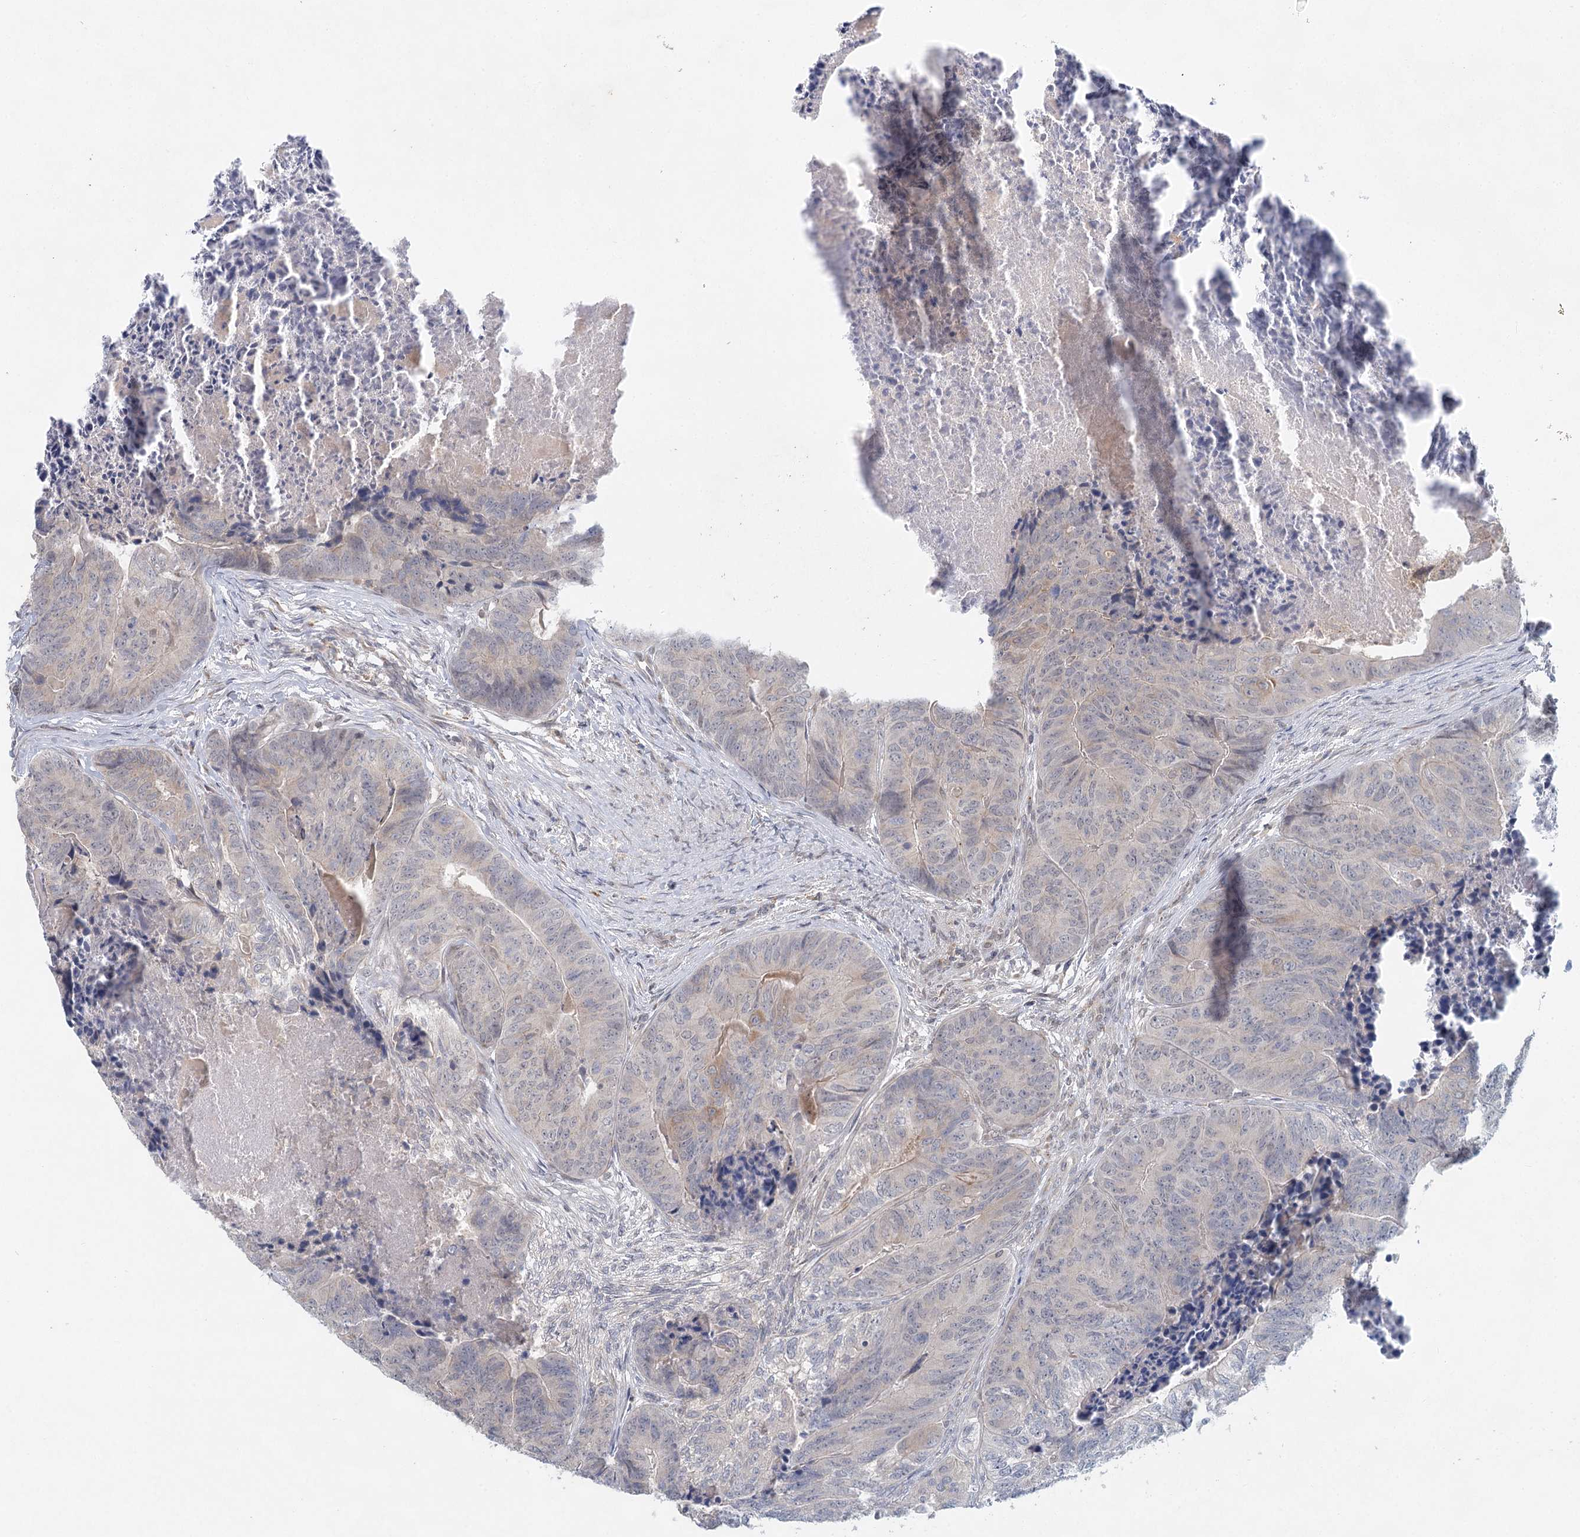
{"staining": {"intensity": "negative", "quantity": "none", "location": "none"}, "tissue": "colorectal cancer", "cell_type": "Tumor cells", "image_type": "cancer", "snomed": [{"axis": "morphology", "description": "Adenocarcinoma, NOS"}, {"axis": "topography", "description": "Colon"}], "caption": "Tumor cells are negative for brown protein staining in adenocarcinoma (colorectal).", "gene": "BLTP1", "patient": {"sex": "female", "age": 67}}